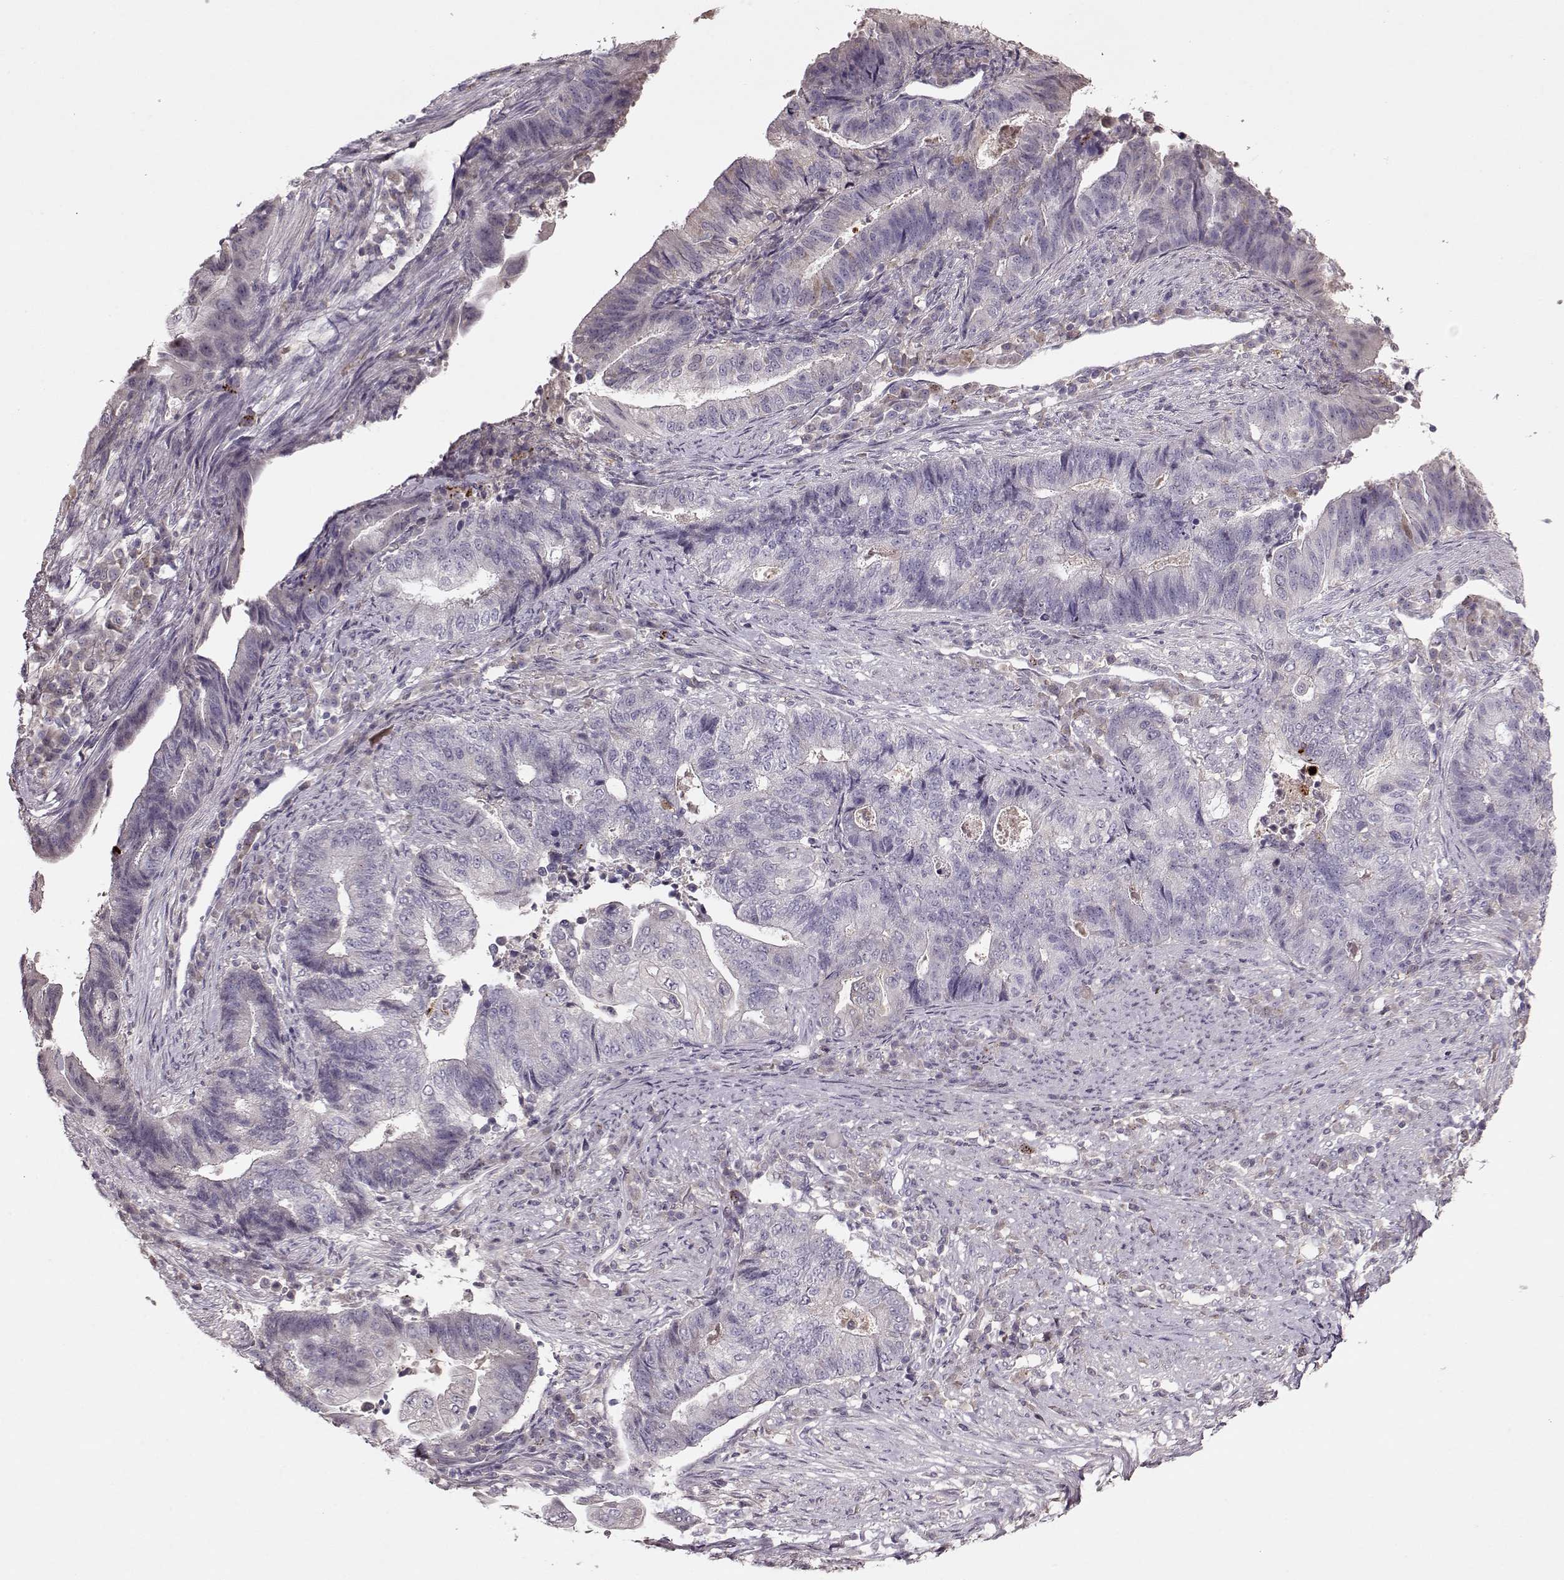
{"staining": {"intensity": "negative", "quantity": "none", "location": "none"}, "tissue": "endometrial cancer", "cell_type": "Tumor cells", "image_type": "cancer", "snomed": [{"axis": "morphology", "description": "Adenocarcinoma, NOS"}, {"axis": "topography", "description": "Uterus"}, {"axis": "topography", "description": "Endometrium"}], "caption": "This is an immunohistochemistry (IHC) image of human endometrial cancer (adenocarcinoma). There is no expression in tumor cells.", "gene": "ACOT11", "patient": {"sex": "female", "age": 54}}